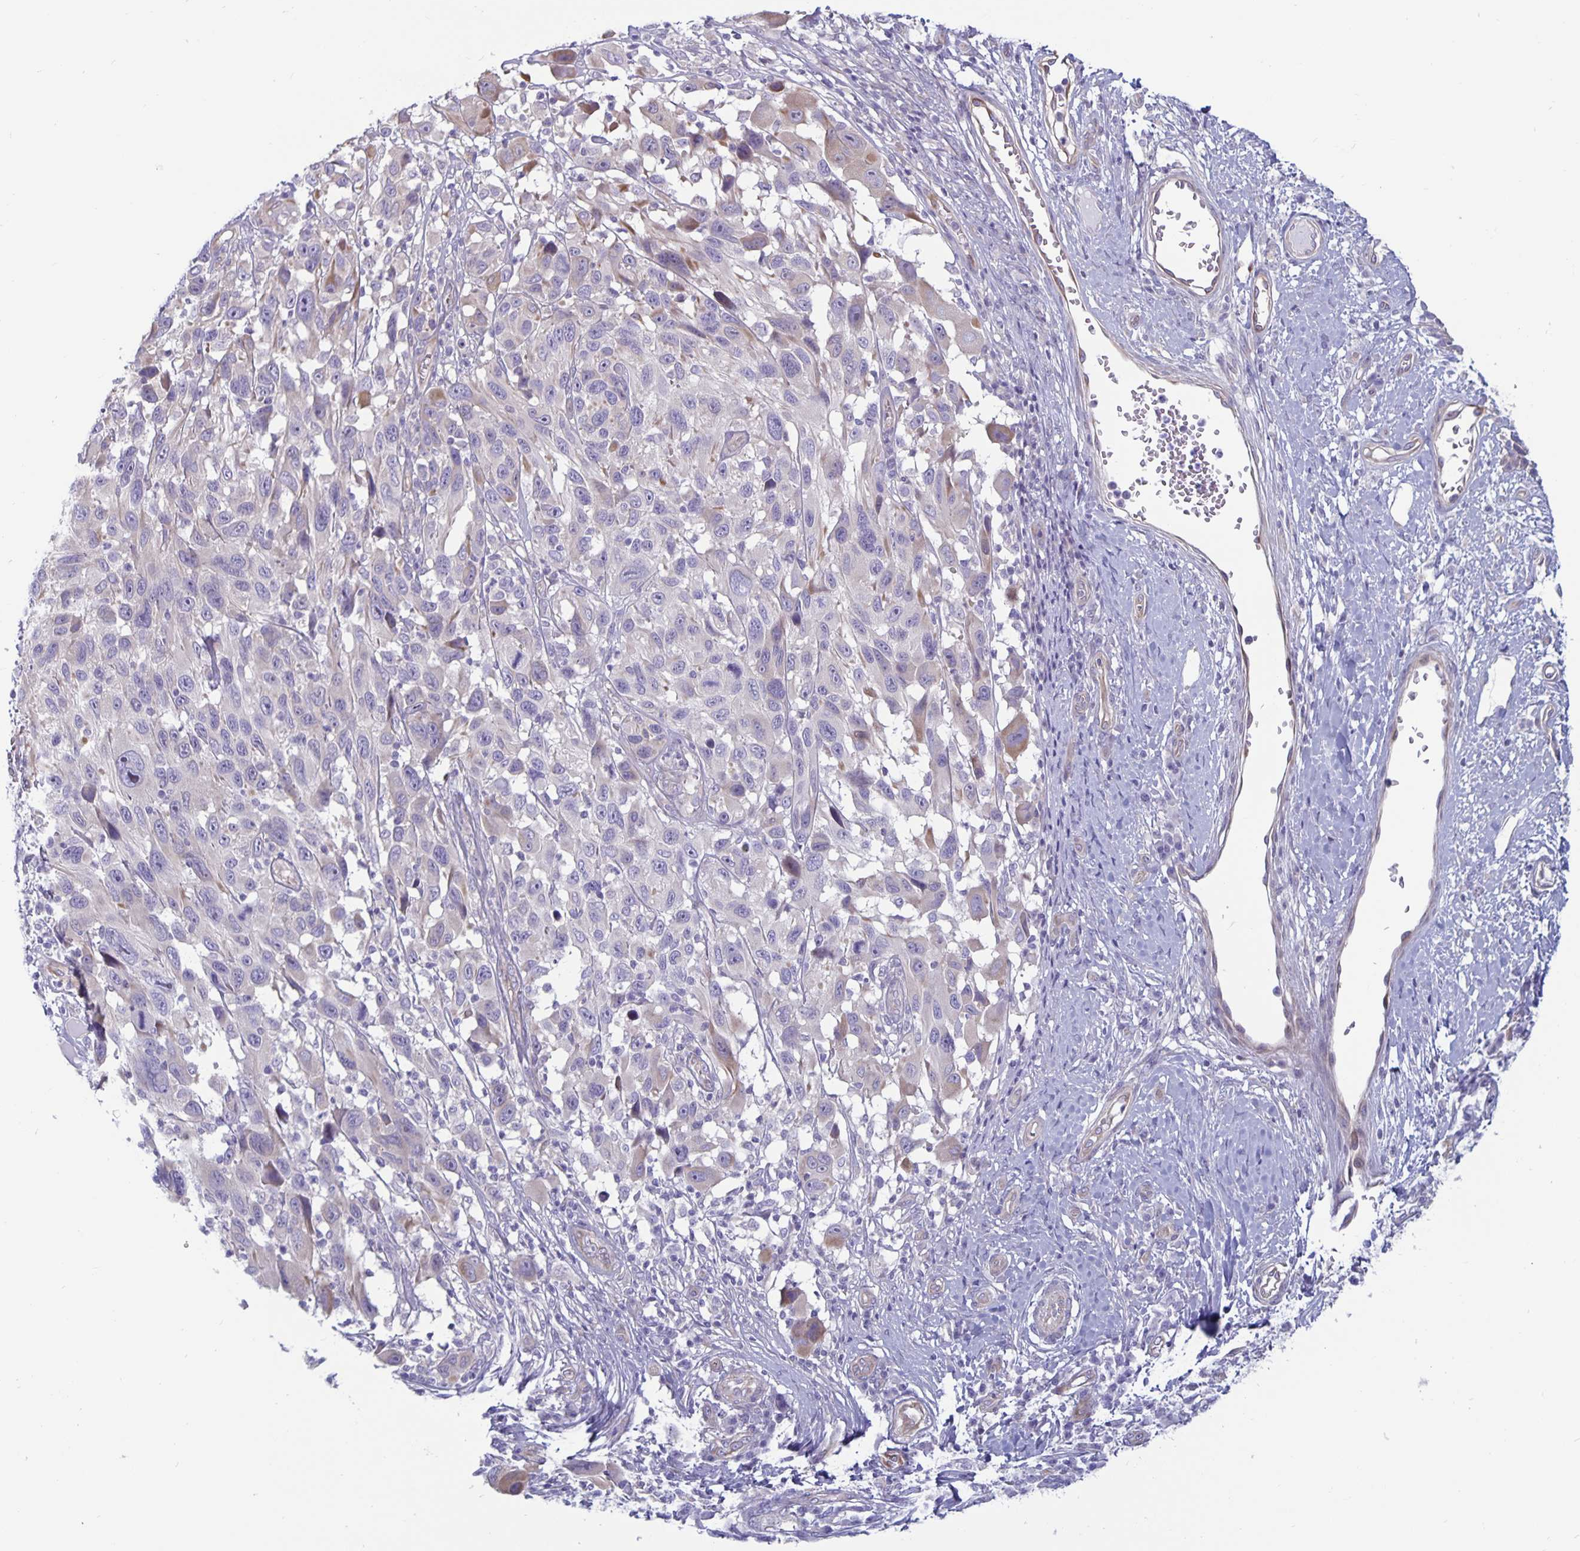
{"staining": {"intensity": "negative", "quantity": "none", "location": "none"}, "tissue": "melanoma", "cell_type": "Tumor cells", "image_type": "cancer", "snomed": [{"axis": "morphology", "description": "Malignant melanoma, NOS"}, {"axis": "topography", "description": "Skin"}], "caption": "Immunohistochemical staining of melanoma exhibits no significant staining in tumor cells.", "gene": "PLCB3", "patient": {"sex": "male", "age": 53}}